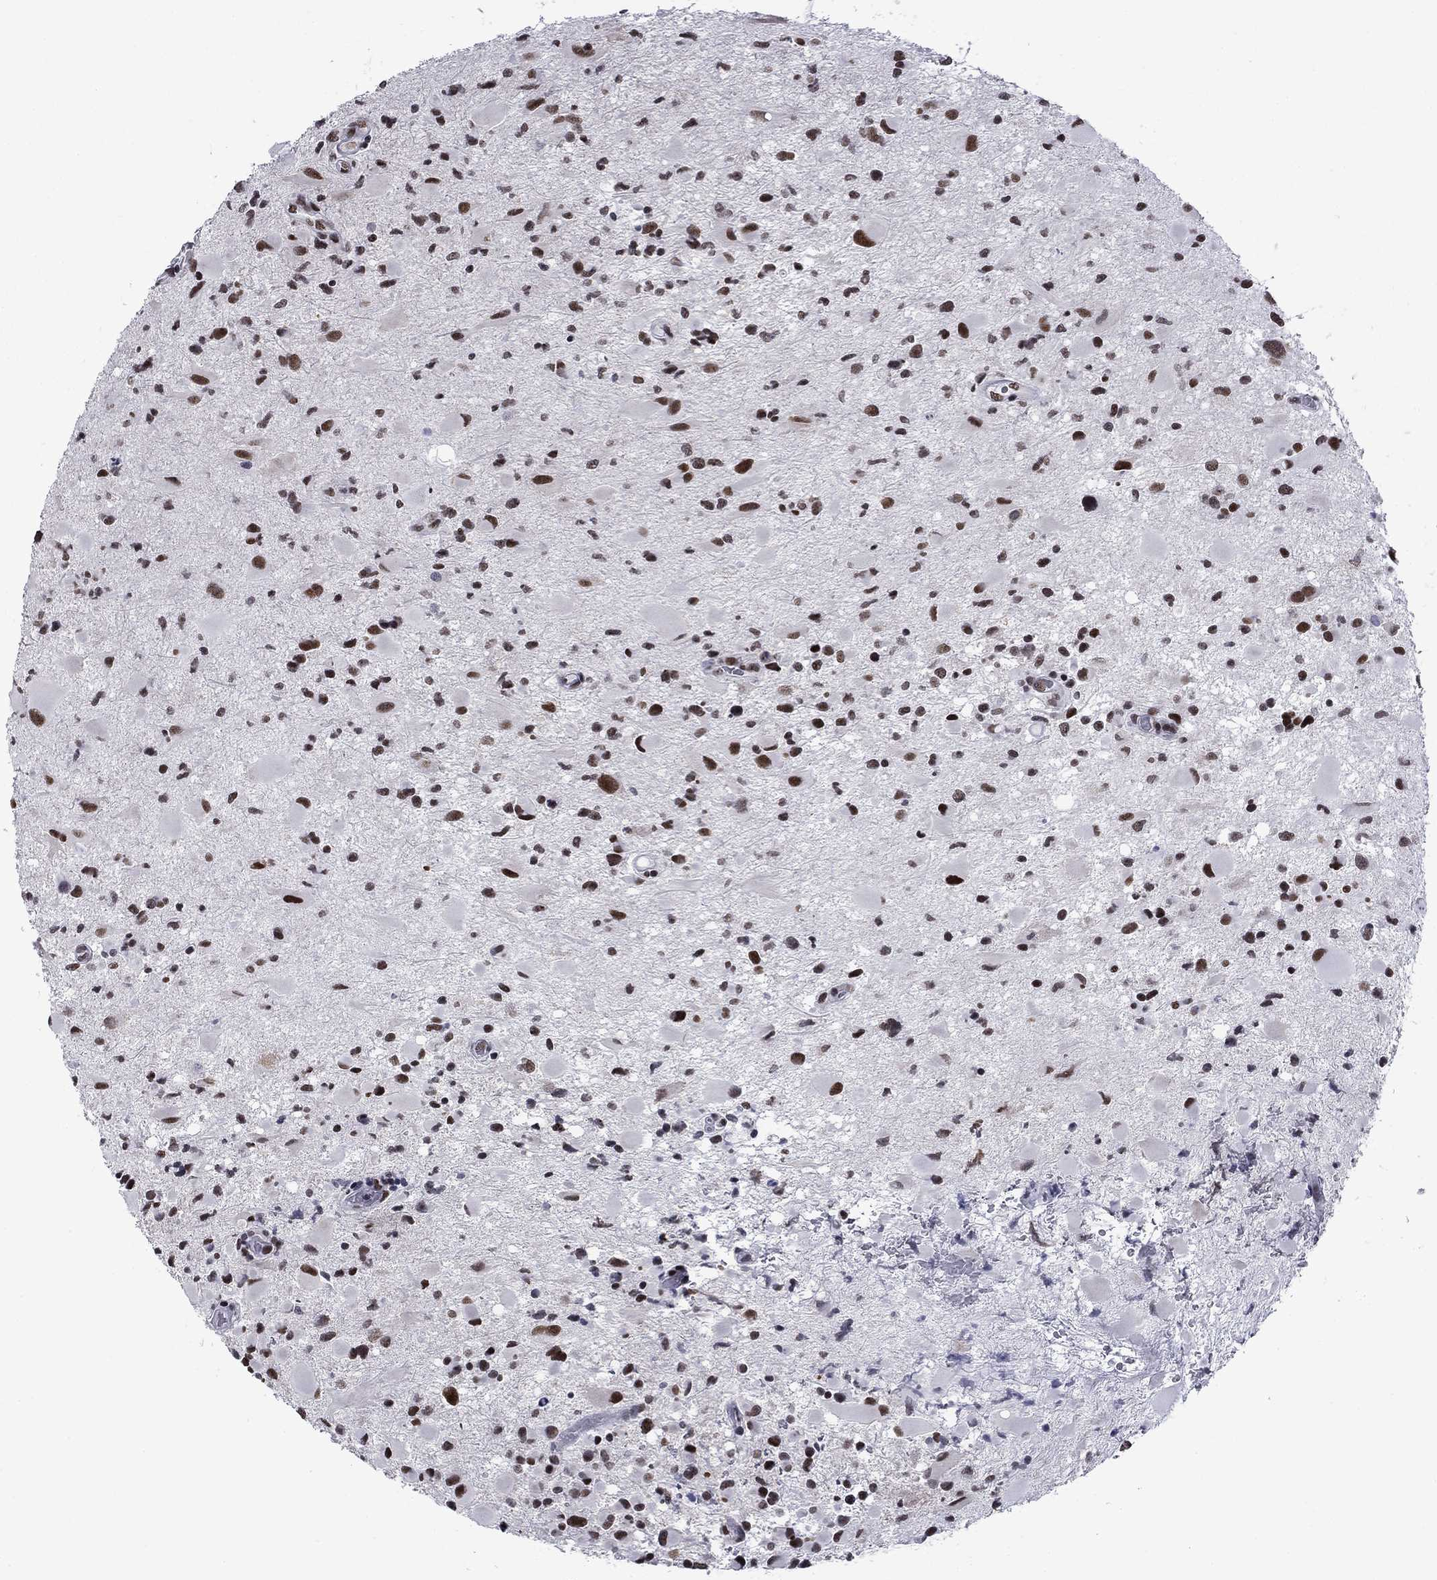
{"staining": {"intensity": "strong", "quantity": "25%-75%", "location": "nuclear"}, "tissue": "glioma", "cell_type": "Tumor cells", "image_type": "cancer", "snomed": [{"axis": "morphology", "description": "Glioma, malignant, Low grade"}, {"axis": "topography", "description": "Brain"}], "caption": "Brown immunohistochemical staining in human glioma reveals strong nuclear positivity in about 25%-75% of tumor cells. (Stains: DAB (3,3'-diaminobenzidine) in brown, nuclei in blue, Microscopy: brightfield microscopy at high magnification).", "gene": "ETV5", "patient": {"sex": "female", "age": 32}}